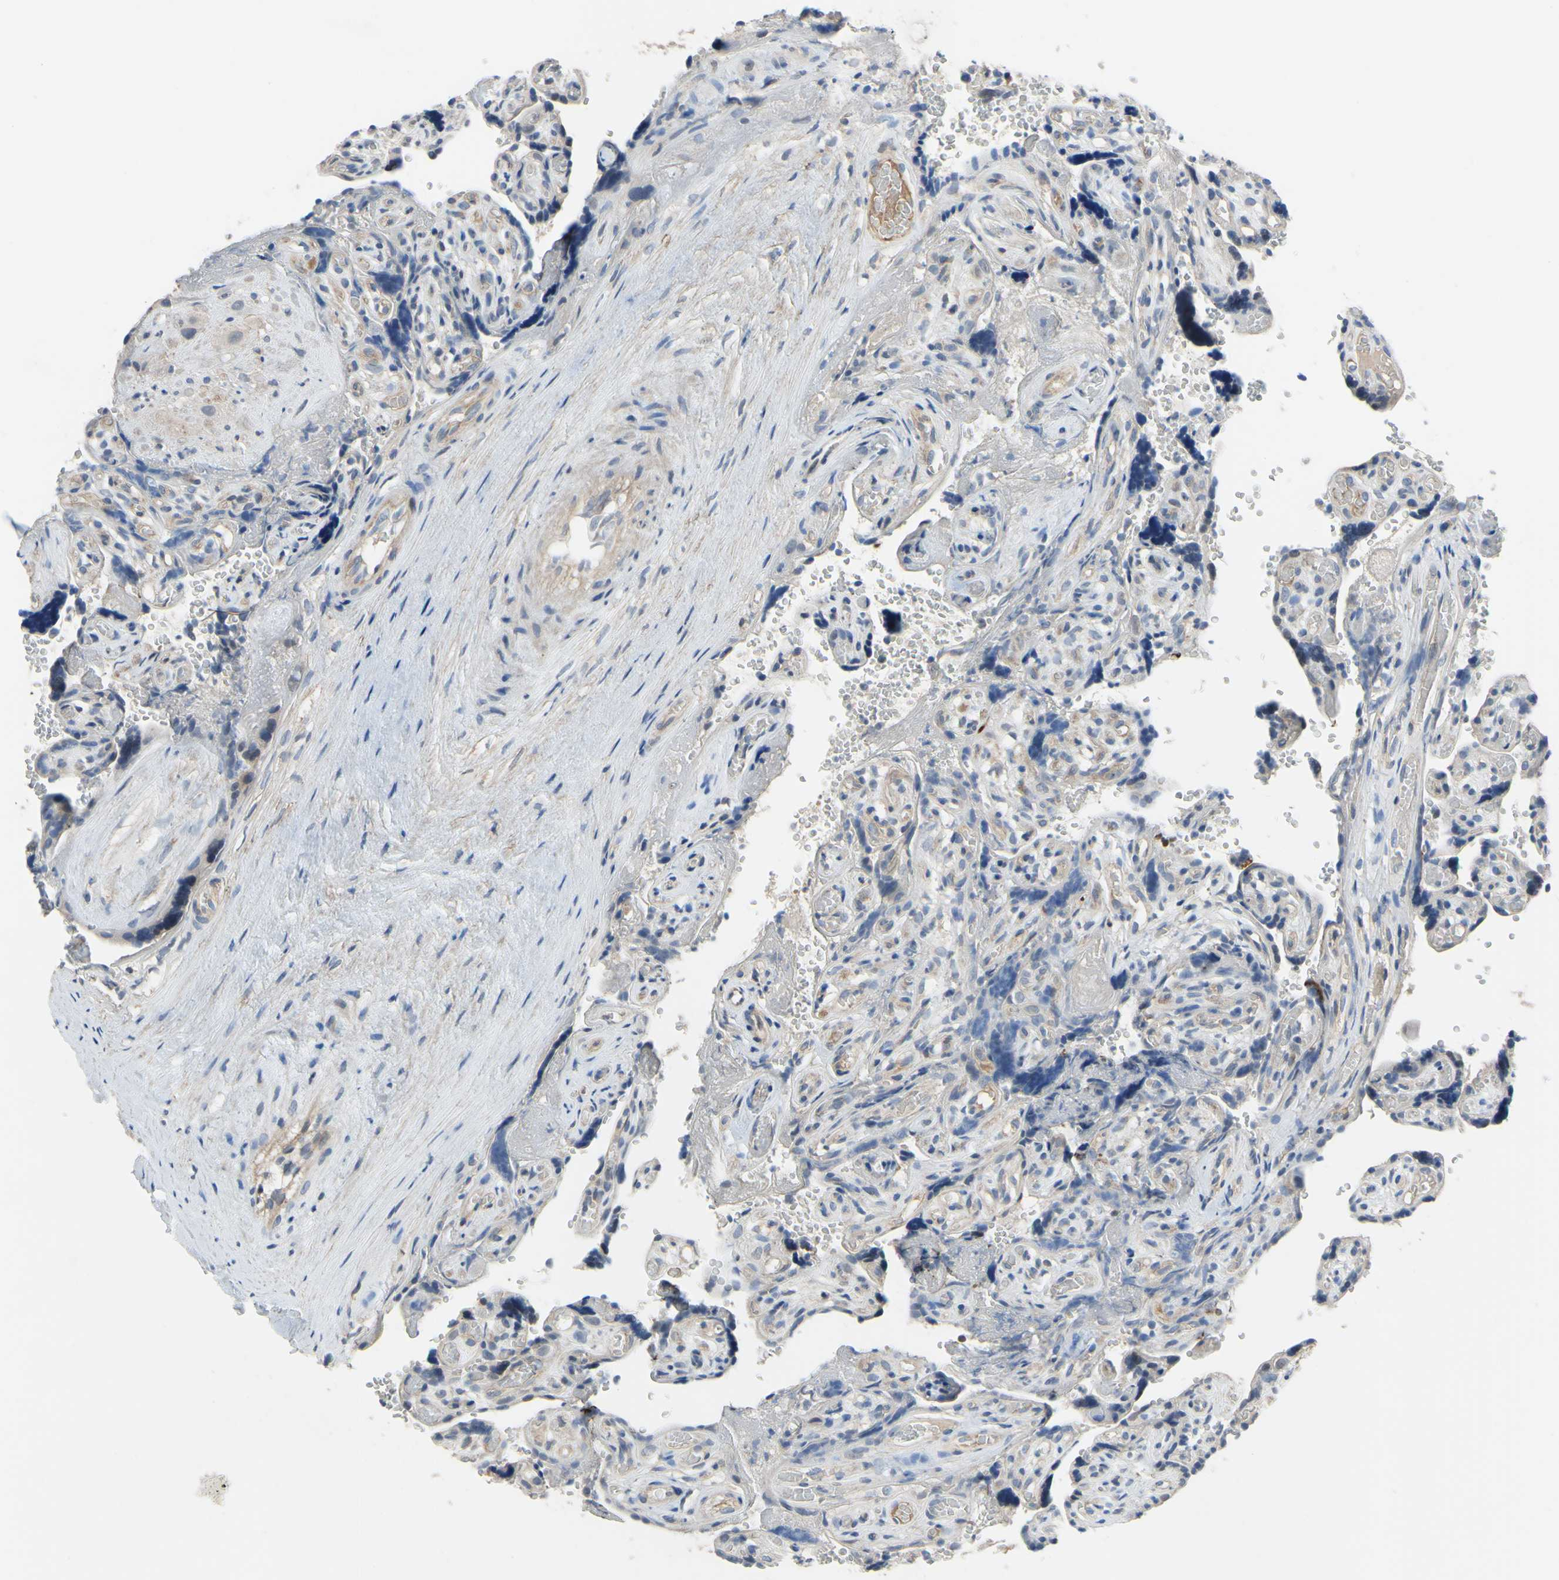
{"staining": {"intensity": "negative", "quantity": "none", "location": "none"}, "tissue": "placenta", "cell_type": "Decidual cells", "image_type": "normal", "snomed": [{"axis": "morphology", "description": "Normal tissue, NOS"}, {"axis": "topography", "description": "Placenta"}], "caption": "Placenta was stained to show a protein in brown. There is no significant staining in decidual cells. The staining was performed using DAB to visualize the protein expression in brown, while the nuclei were stained in blue with hematoxylin (Magnification: 20x).", "gene": "LHX9", "patient": {"sex": "female", "age": 30}}